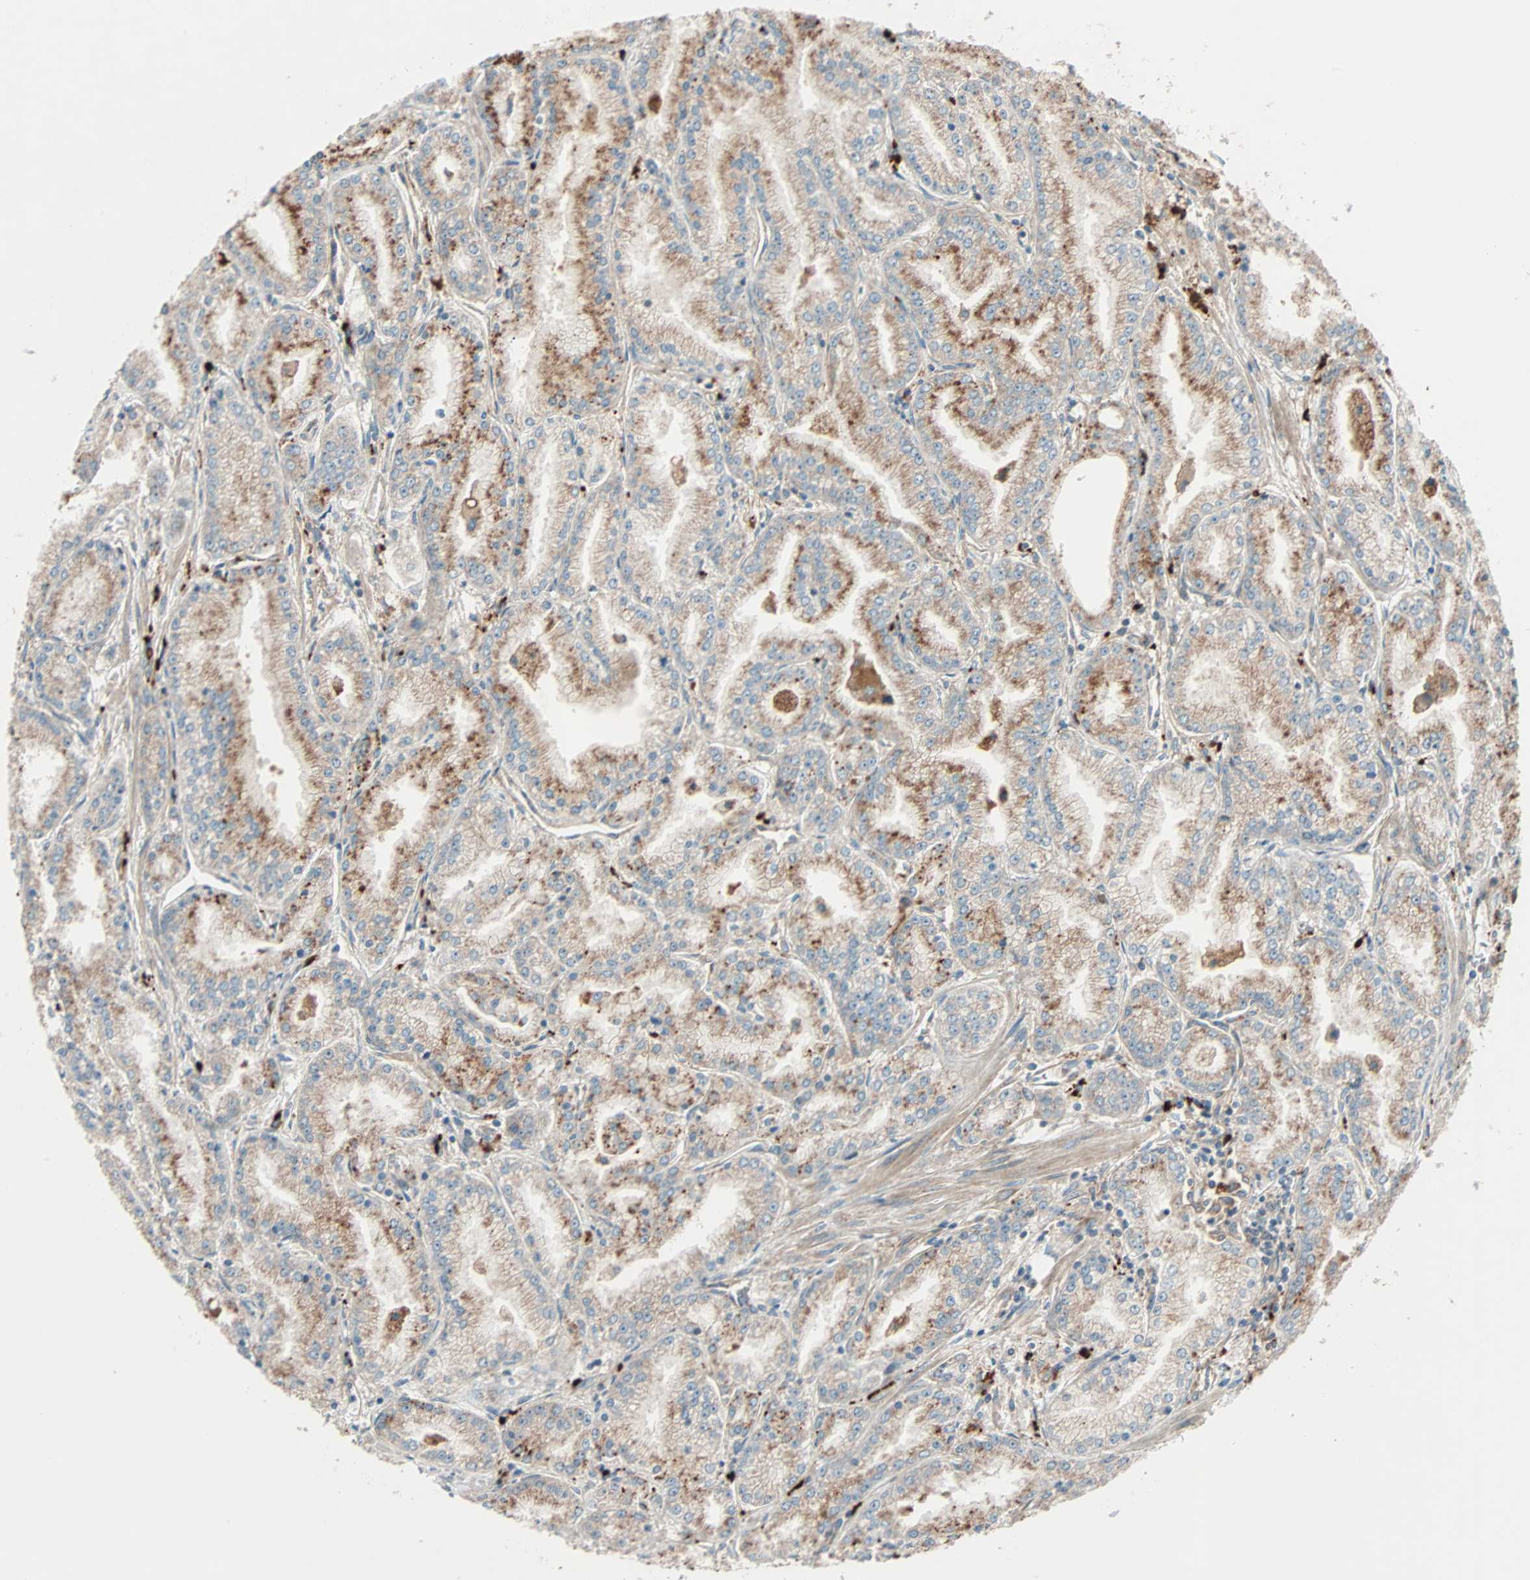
{"staining": {"intensity": "moderate", "quantity": ">75%", "location": "cytoplasmic/membranous"}, "tissue": "prostate cancer", "cell_type": "Tumor cells", "image_type": "cancer", "snomed": [{"axis": "morphology", "description": "Adenocarcinoma, High grade"}, {"axis": "topography", "description": "Prostate"}], "caption": "Immunohistochemistry (IHC) micrograph of neoplastic tissue: human prostate adenocarcinoma (high-grade) stained using IHC exhibits medium levels of moderate protein expression localized specifically in the cytoplasmic/membranous of tumor cells, appearing as a cytoplasmic/membranous brown color.", "gene": "PHYH", "patient": {"sex": "male", "age": 61}}